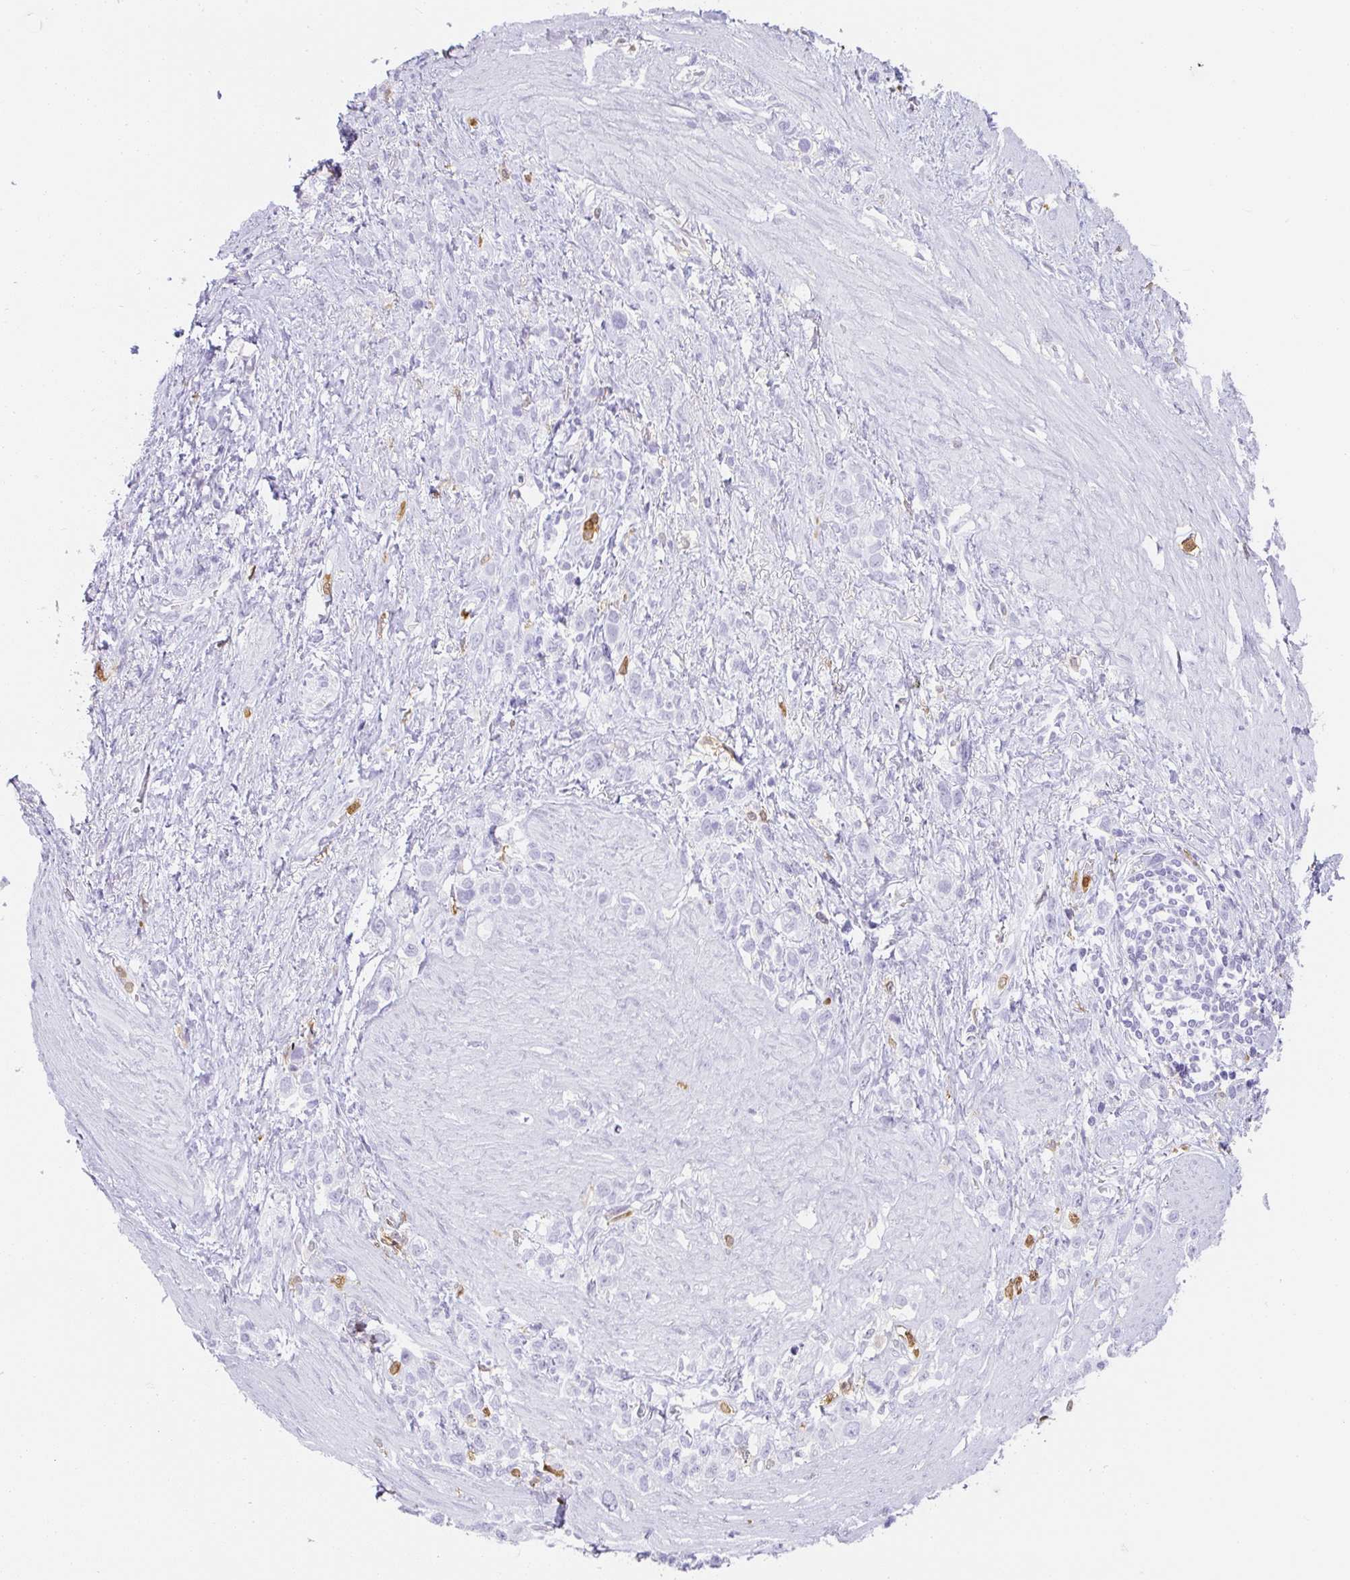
{"staining": {"intensity": "negative", "quantity": "none", "location": "none"}, "tissue": "stomach cancer", "cell_type": "Tumor cells", "image_type": "cancer", "snomed": [{"axis": "morphology", "description": "Adenocarcinoma, NOS"}, {"axis": "topography", "description": "Stomach"}], "caption": "This photomicrograph is of adenocarcinoma (stomach) stained with immunohistochemistry to label a protein in brown with the nuclei are counter-stained blue. There is no expression in tumor cells.", "gene": "HK3", "patient": {"sex": "female", "age": 65}}